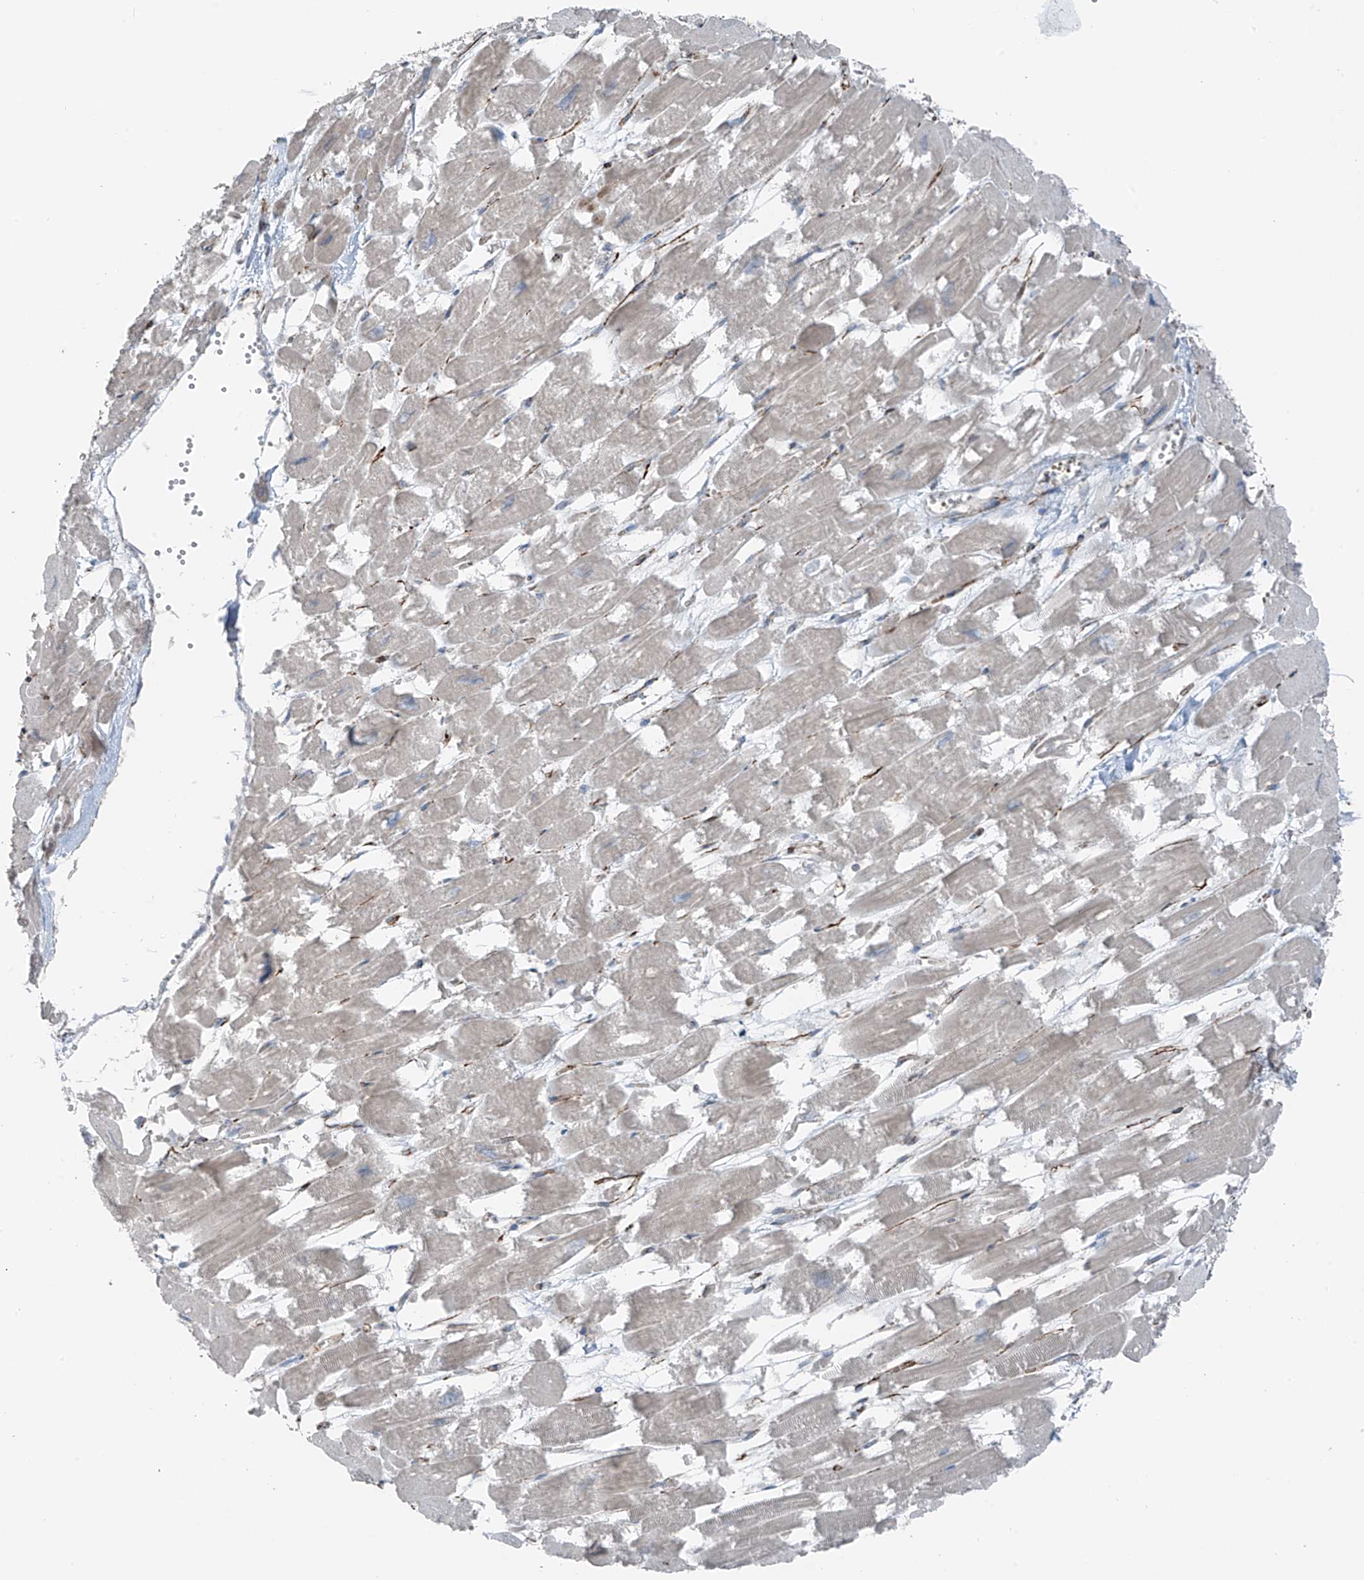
{"staining": {"intensity": "moderate", "quantity": "<25%", "location": "cytoplasmic/membranous"}, "tissue": "heart muscle", "cell_type": "Cardiomyocytes", "image_type": "normal", "snomed": [{"axis": "morphology", "description": "Normal tissue, NOS"}, {"axis": "topography", "description": "Heart"}], "caption": "Moderate cytoplasmic/membranous protein expression is present in about <25% of cardiomyocytes in heart muscle. The staining was performed using DAB to visualize the protein expression in brown, while the nuclei were stained in blue with hematoxylin (Magnification: 20x).", "gene": "ERLEC1", "patient": {"sex": "male", "age": 54}}